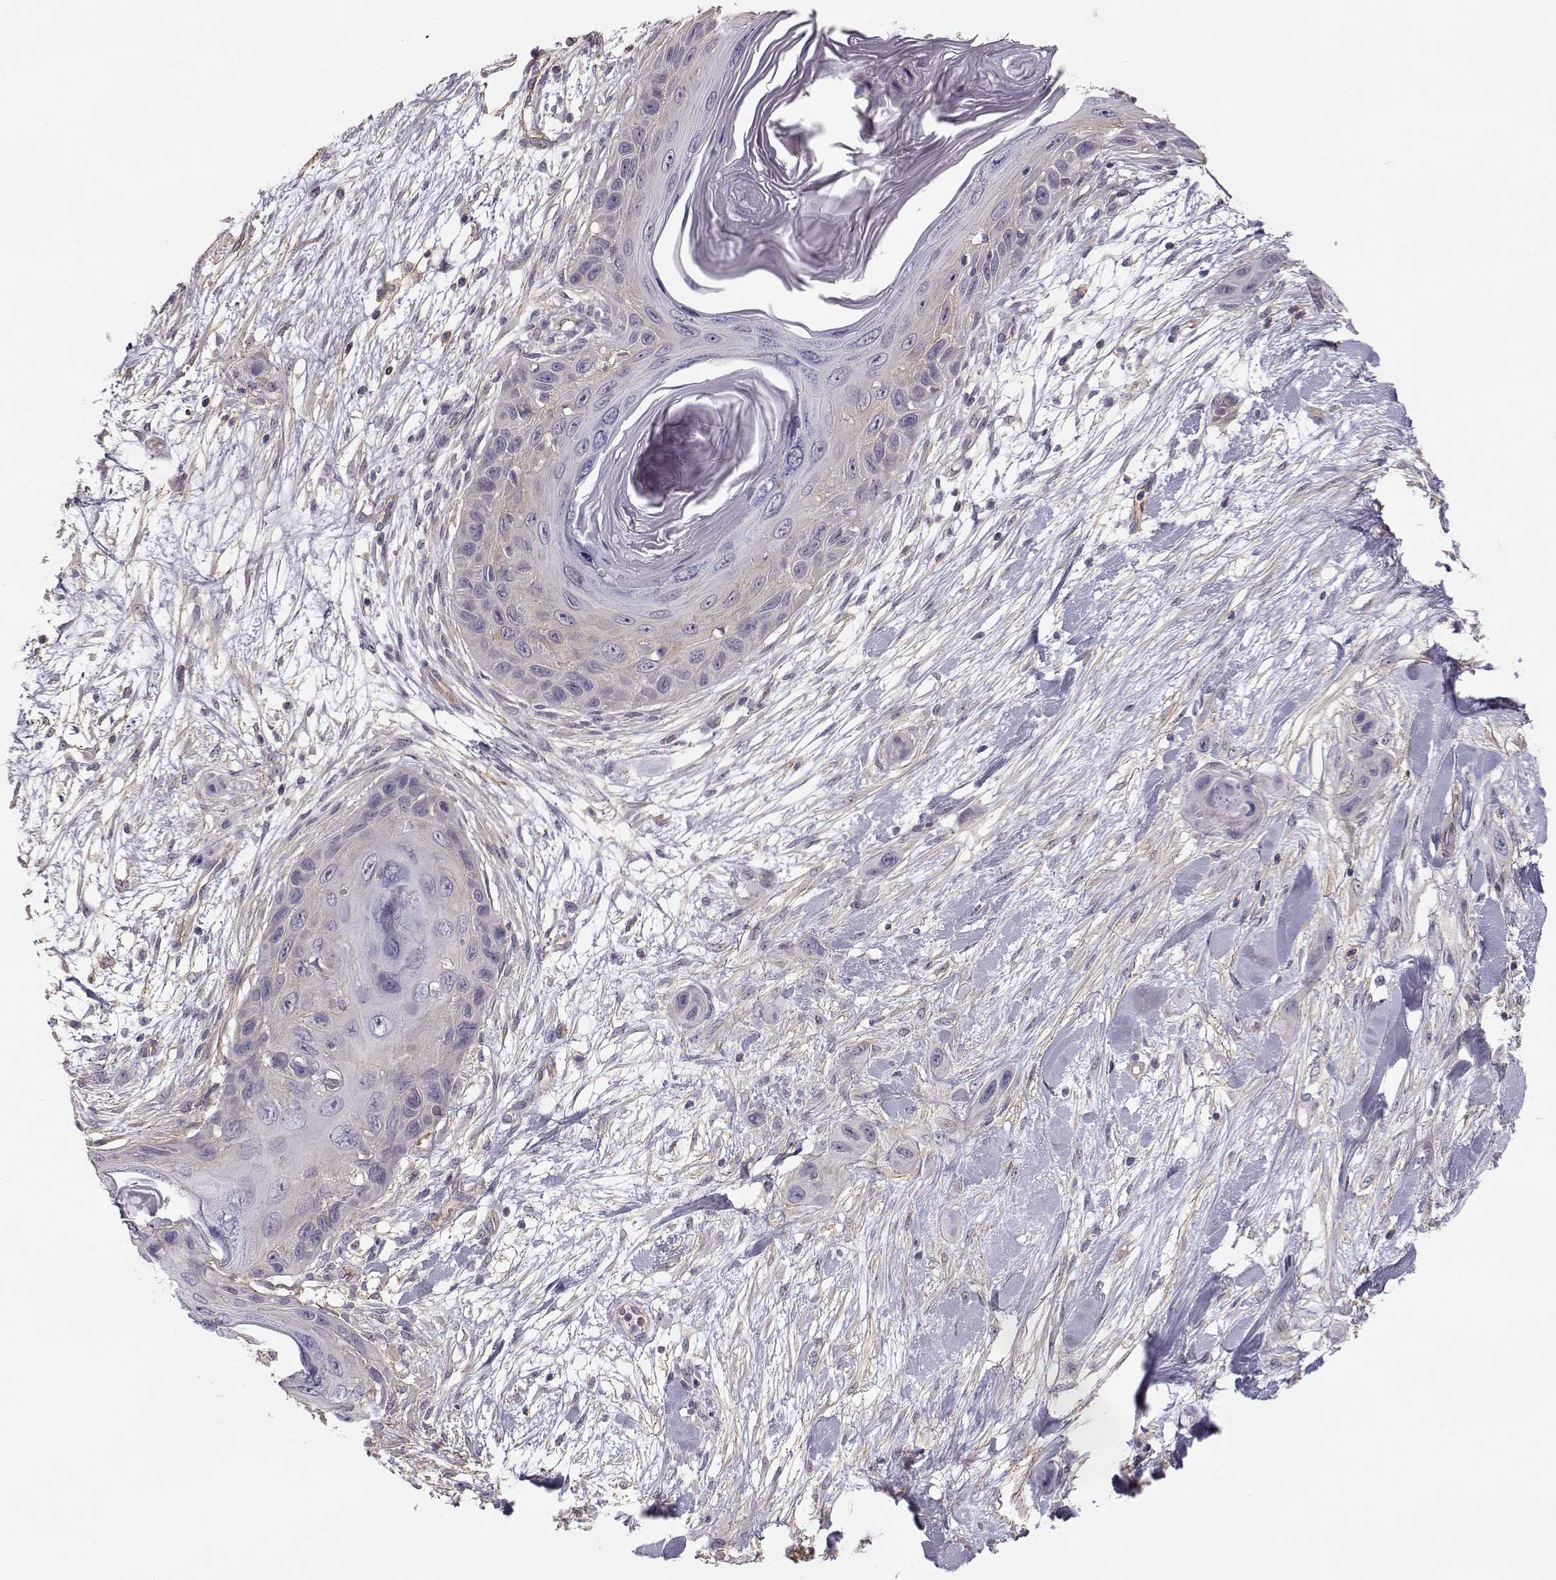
{"staining": {"intensity": "negative", "quantity": "none", "location": "none"}, "tissue": "skin cancer", "cell_type": "Tumor cells", "image_type": "cancer", "snomed": [{"axis": "morphology", "description": "Squamous cell carcinoma, NOS"}, {"axis": "topography", "description": "Skin"}], "caption": "A histopathology image of human squamous cell carcinoma (skin) is negative for staining in tumor cells.", "gene": "DAPL1", "patient": {"sex": "male", "age": 79}}